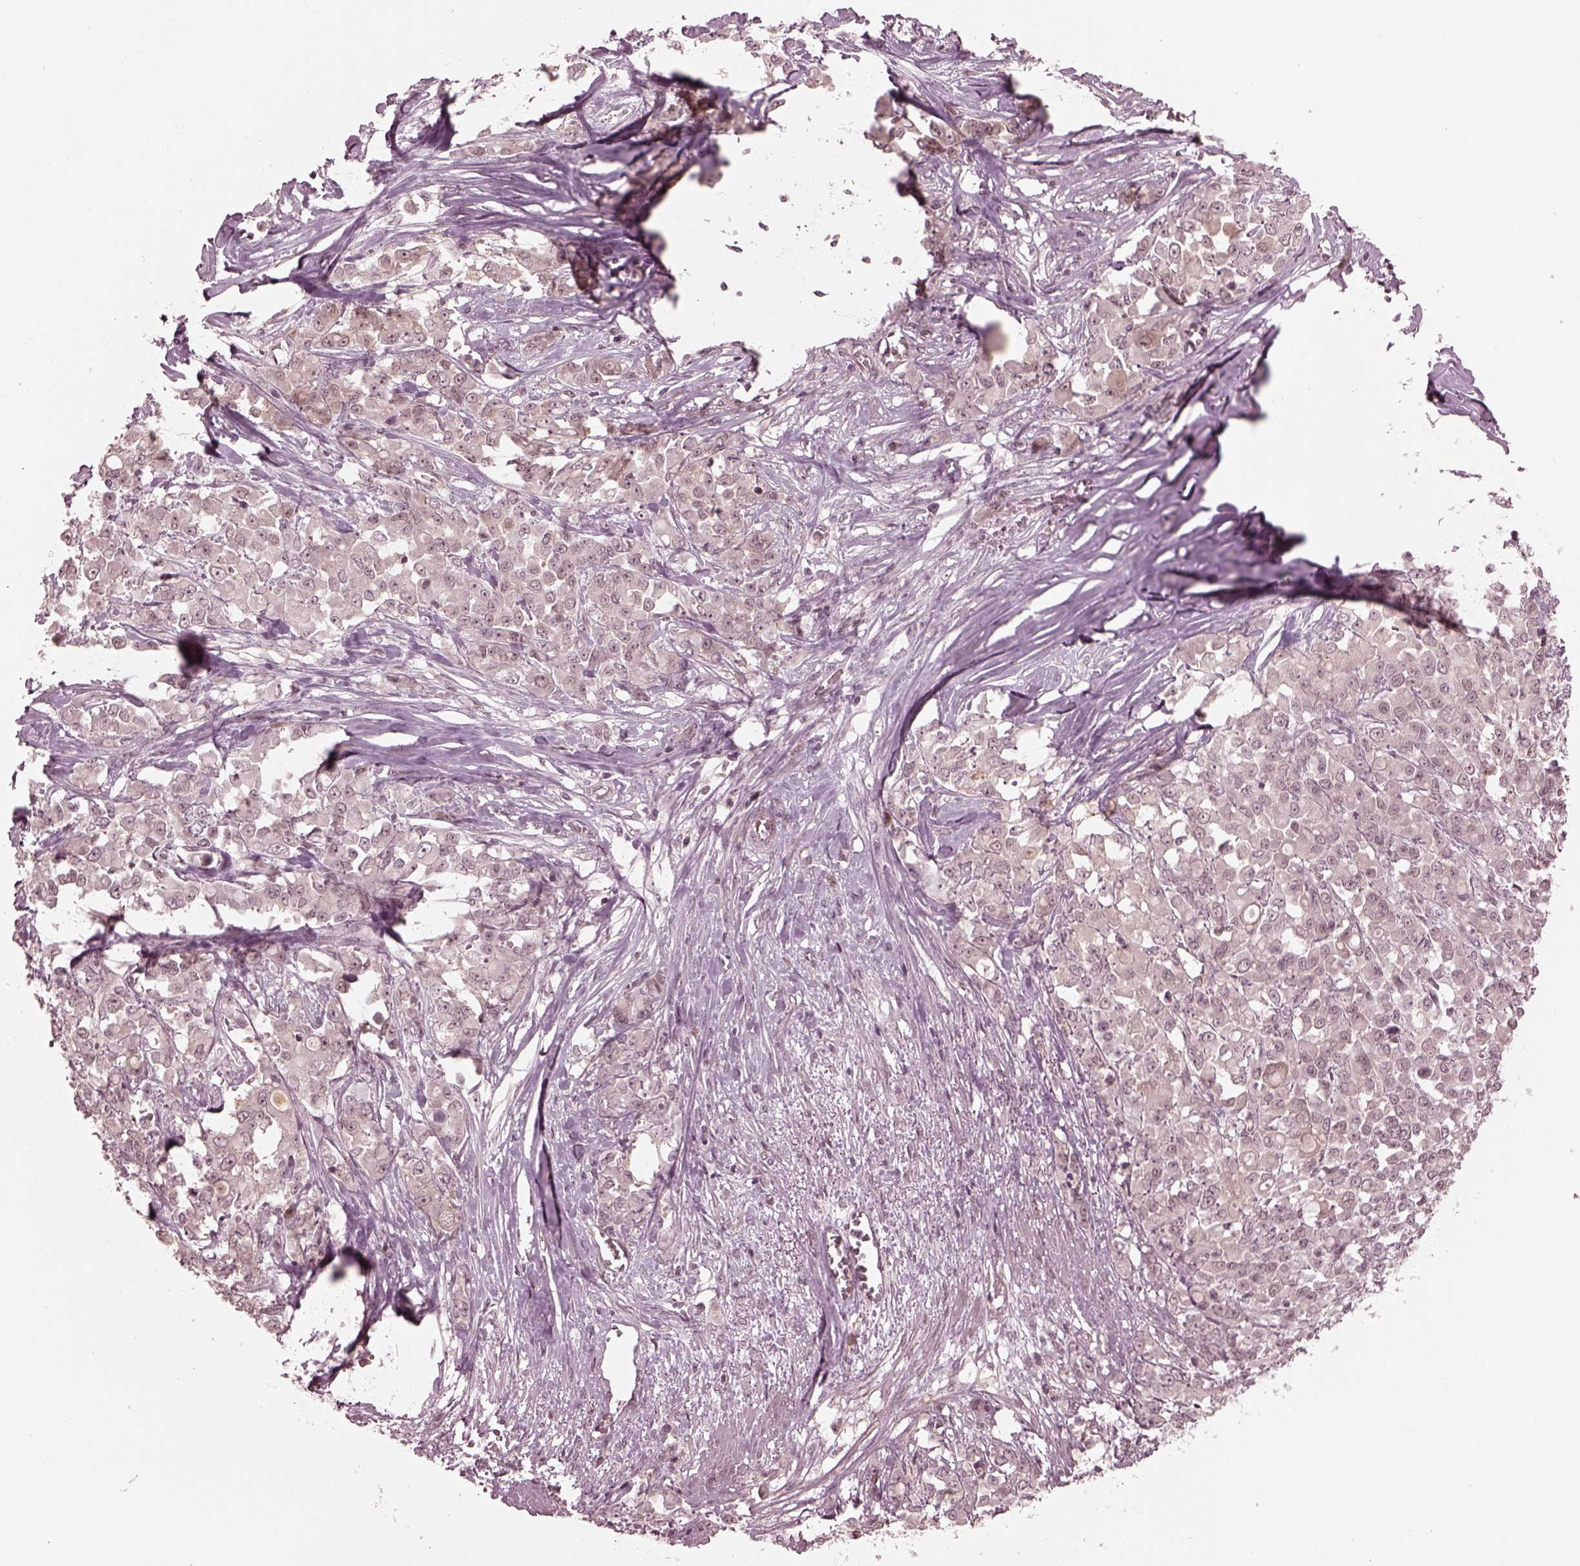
{"staining": {"intensity": "negative", "quantity": "none", "location": "none"}, "tissue": "stomach cancer", "cell_type": "Tumor cells", "image_type": "cancer", "snomed": [{"axis": "morphology", "description": "Adenocarcinoma, NOS"}, {"axis": "topography", "description": "Stomach"}], "caption": "Tumor cells show no significant protein staining in stomach cancer (adenocarcinoma). (DAB (3,3'-diaminobenzidine) immunohistochemistry (IHC), high magnification).", "gene": "TRIB3", "patient": {"sex": "female", "age": 76}}